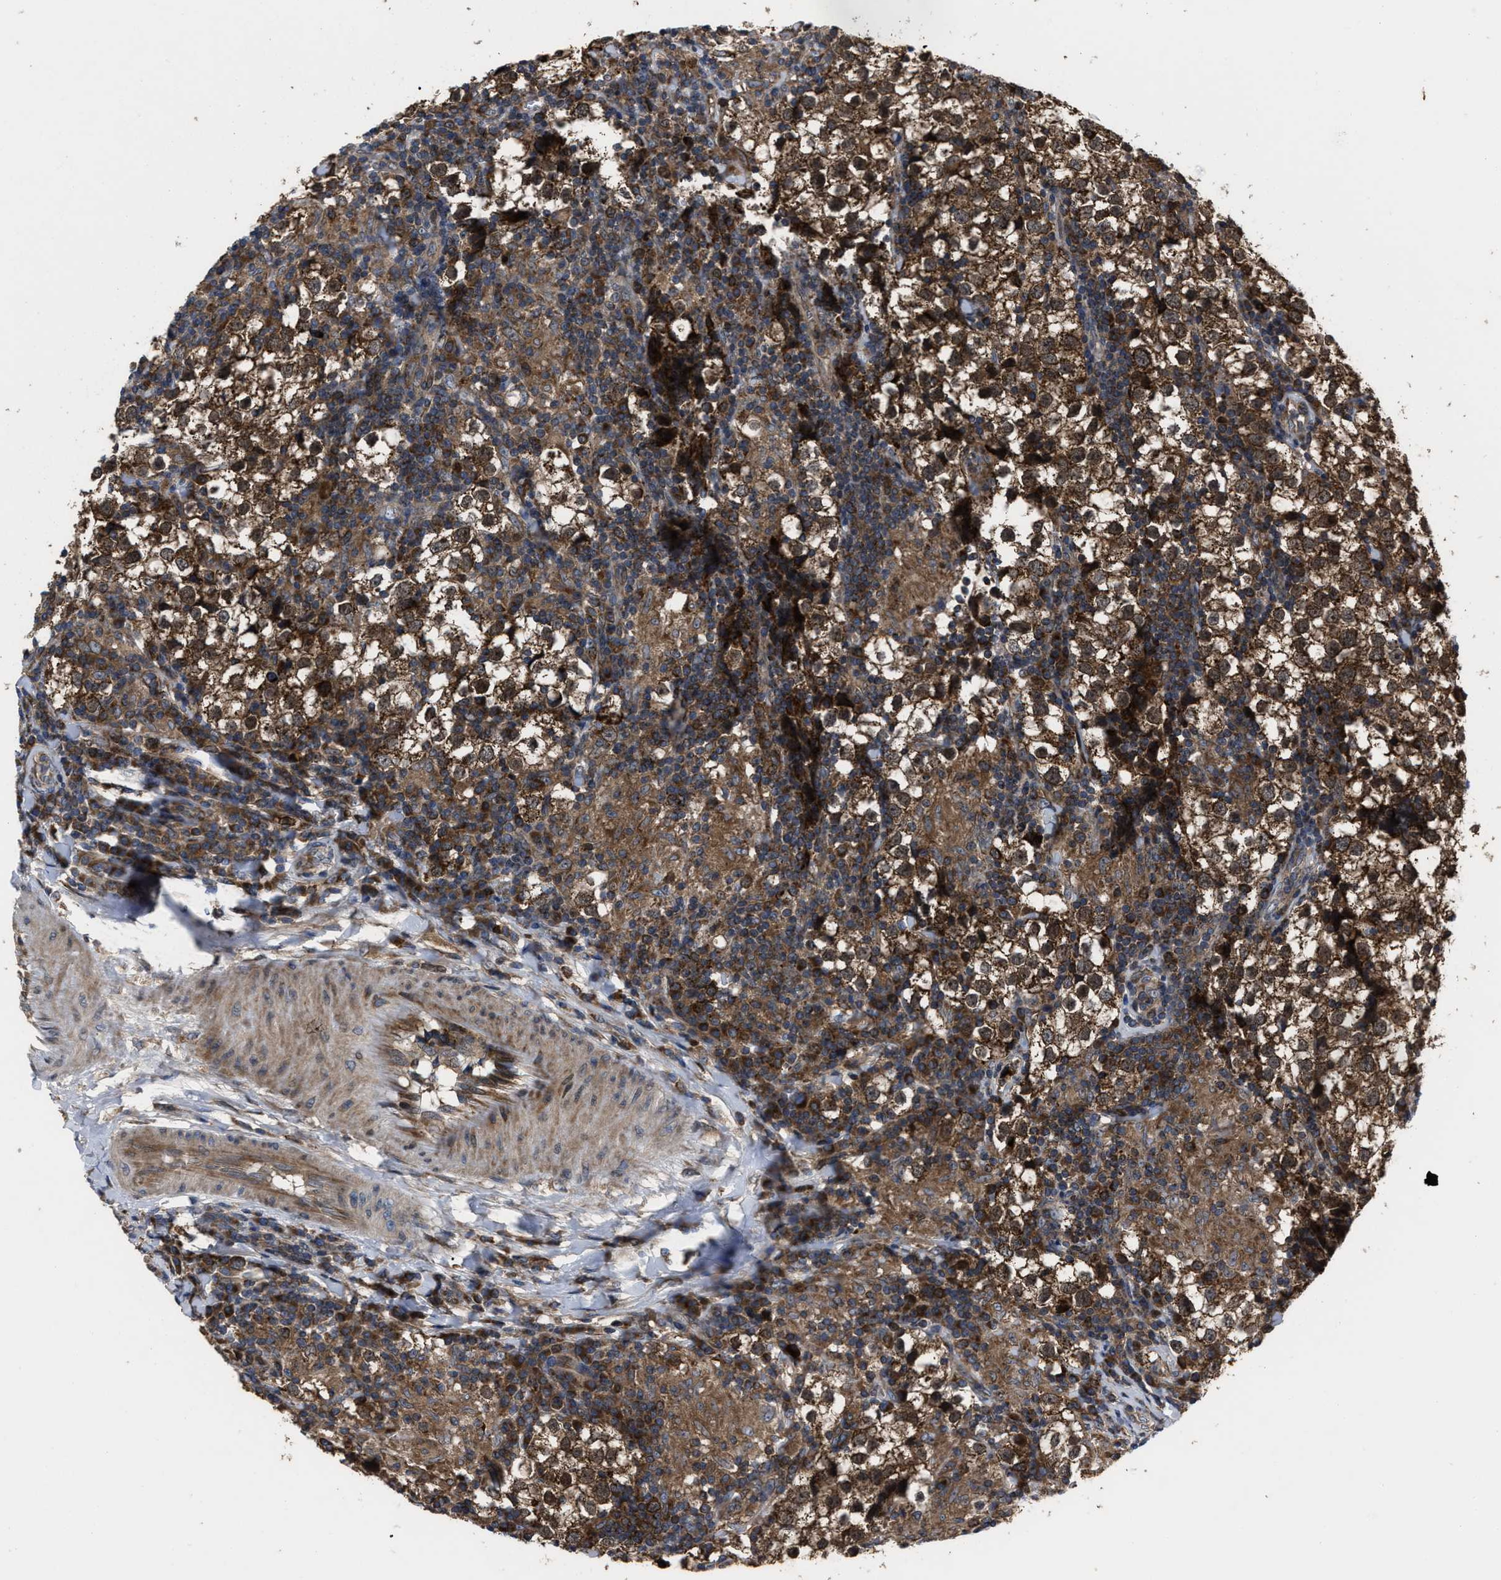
{"staining": {"intensity": "strong", "quantity": ">75%", "location": "cytoplasmic/membranous"}, "tissue": "testis cancer", "cell_type": "Tumor cells", "image_type": "cancer", "snomed": [{"axis": "morphology", "description": "Seminoma, NOS"}, {"axis": "morphology", "description": "Carcinoma, Embryonal, NOS"}, {"axis": "topography", "description": "Testis"}], "caption": "DAB immunohistochemical staining of human testis cancer (seminoma) displays strong cytoplasmic/membranous protein positivity in about >75% of tumor cells.", "gene": "PASK", "patient": {"sex": "male", "age": 36}}